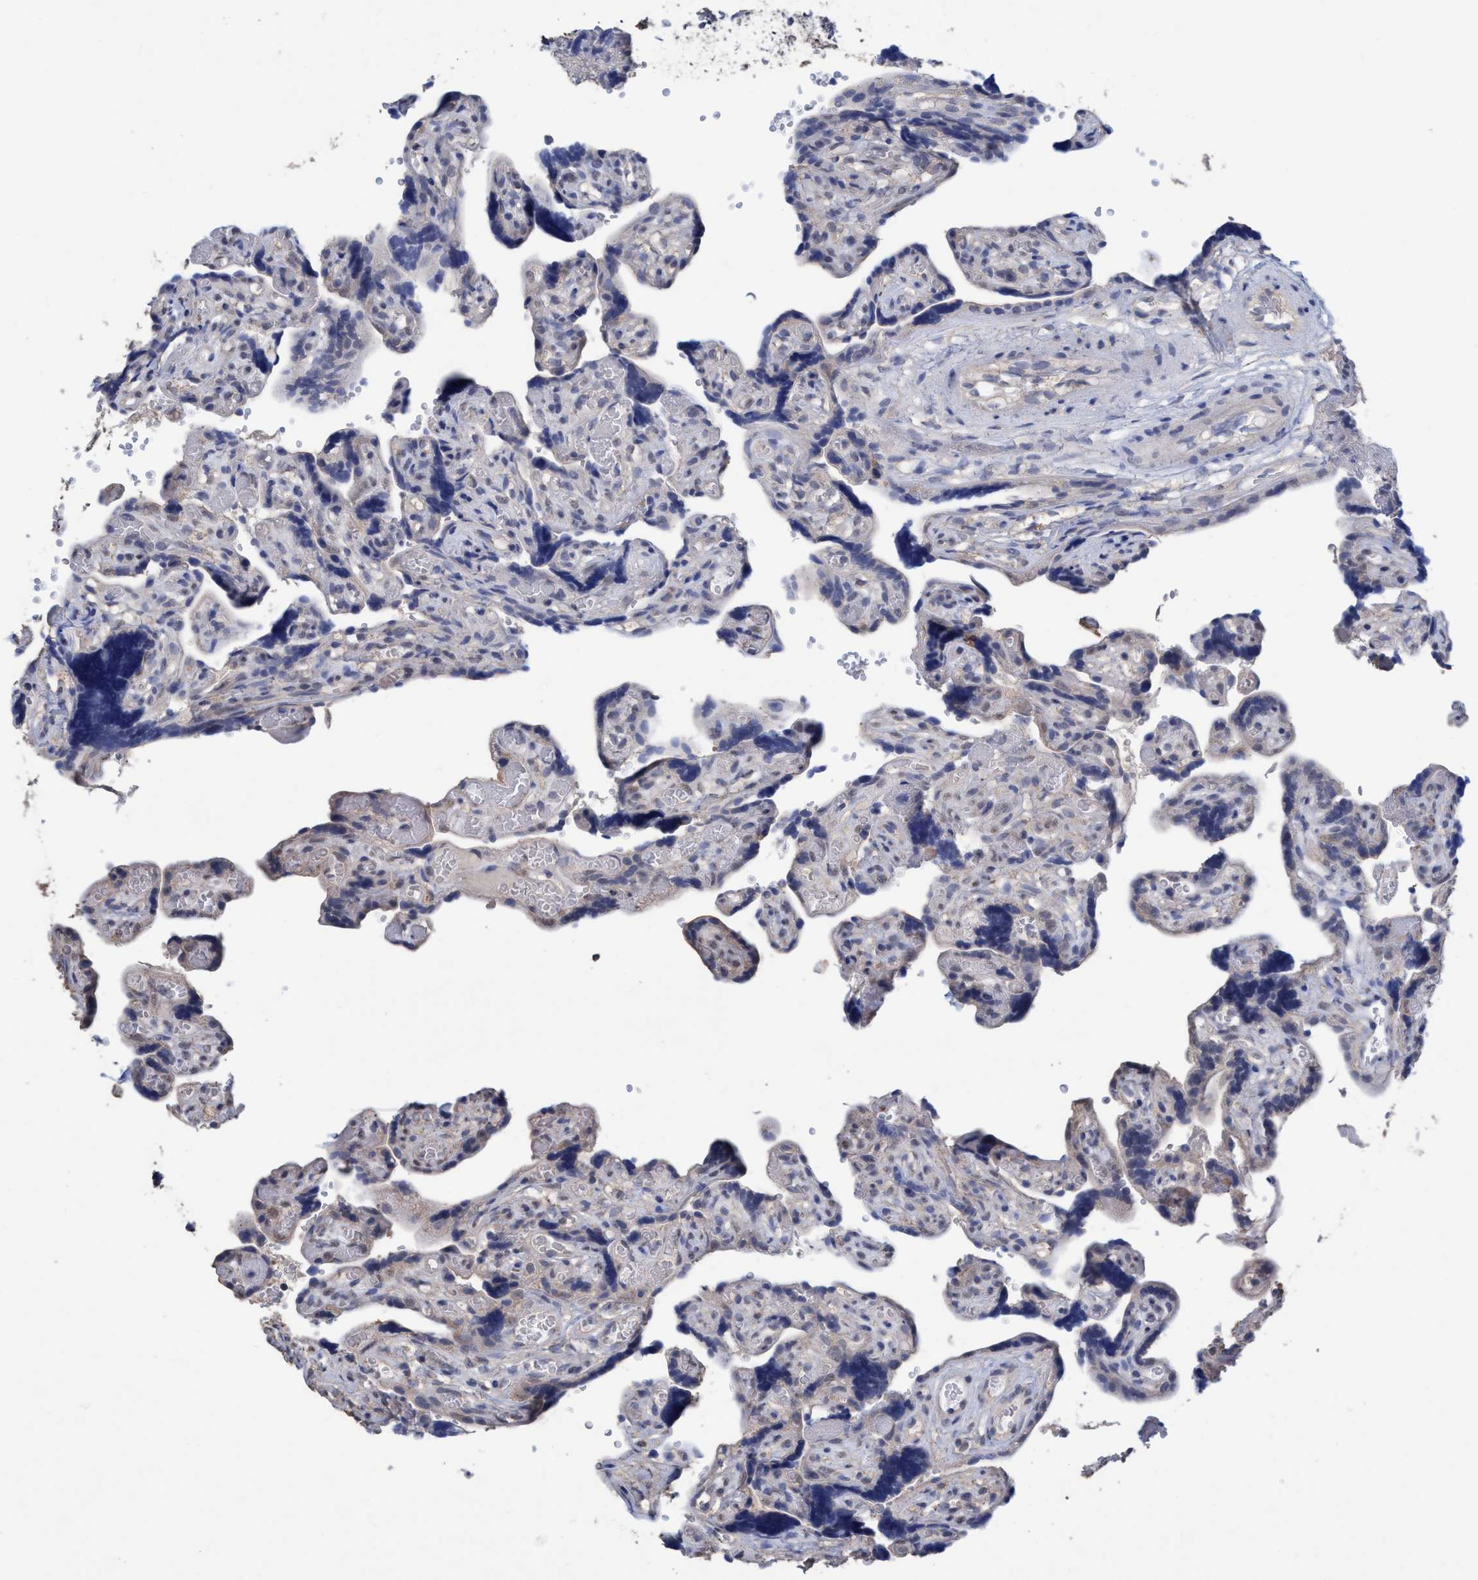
{"staining": {"intensity": "weak", "quantity": "<25%", "location": "cytoplasmic/membranous"}, "tissue": "placenta", "cell_type": "Trophoblastic cells", "image_type": "normal", "snomed": [{"axis": "morphology", "description": "Normal tissue, NOS"}, {"axis": "topography", "description": "Placenta"}], "caption": "Placenta stained for a protein using IHC exhibits no staining trophoblastic cells.", "gene": "GLOD4", "patient": {"sex": "female", "age": 30}}